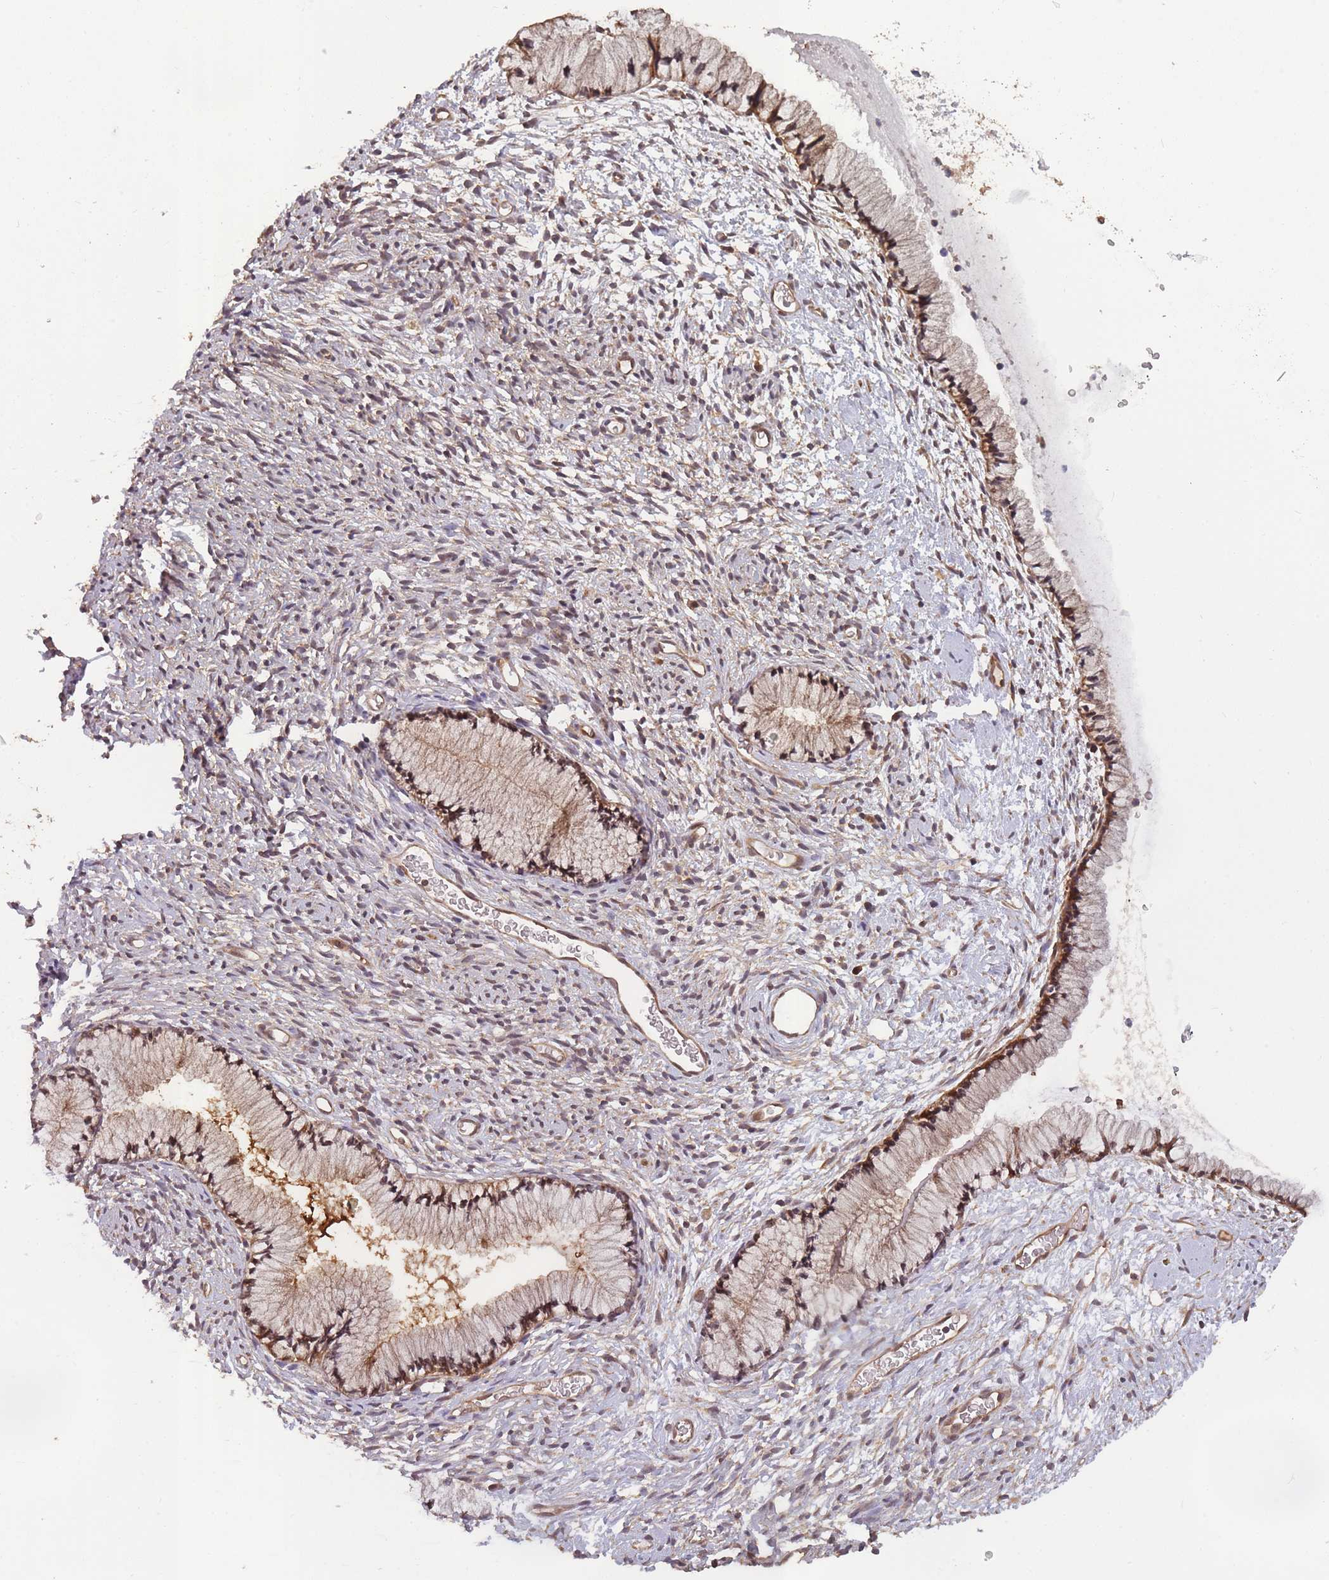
{"staining": {"intensity": "strong", "quantity": ">75%", "location": "cytoplasmic/membranous,nuclear"}, "tissue": "cervix", "cell_type": "Glandular cells", "image_type": "normal", "snomed": [{"axis": "morphology", "description": "Normal tissue, NOS"}, {"axis": "topography", "description": "Cervix"}], "caption": "Glandular cells demonstrate high levels of strong cytoplasmic/membranous,nuclear expression in about >75% of cells in unremarkable cervix.", "gene": "PPP6R3", "patient": {"sex": "female", "age": 76}}